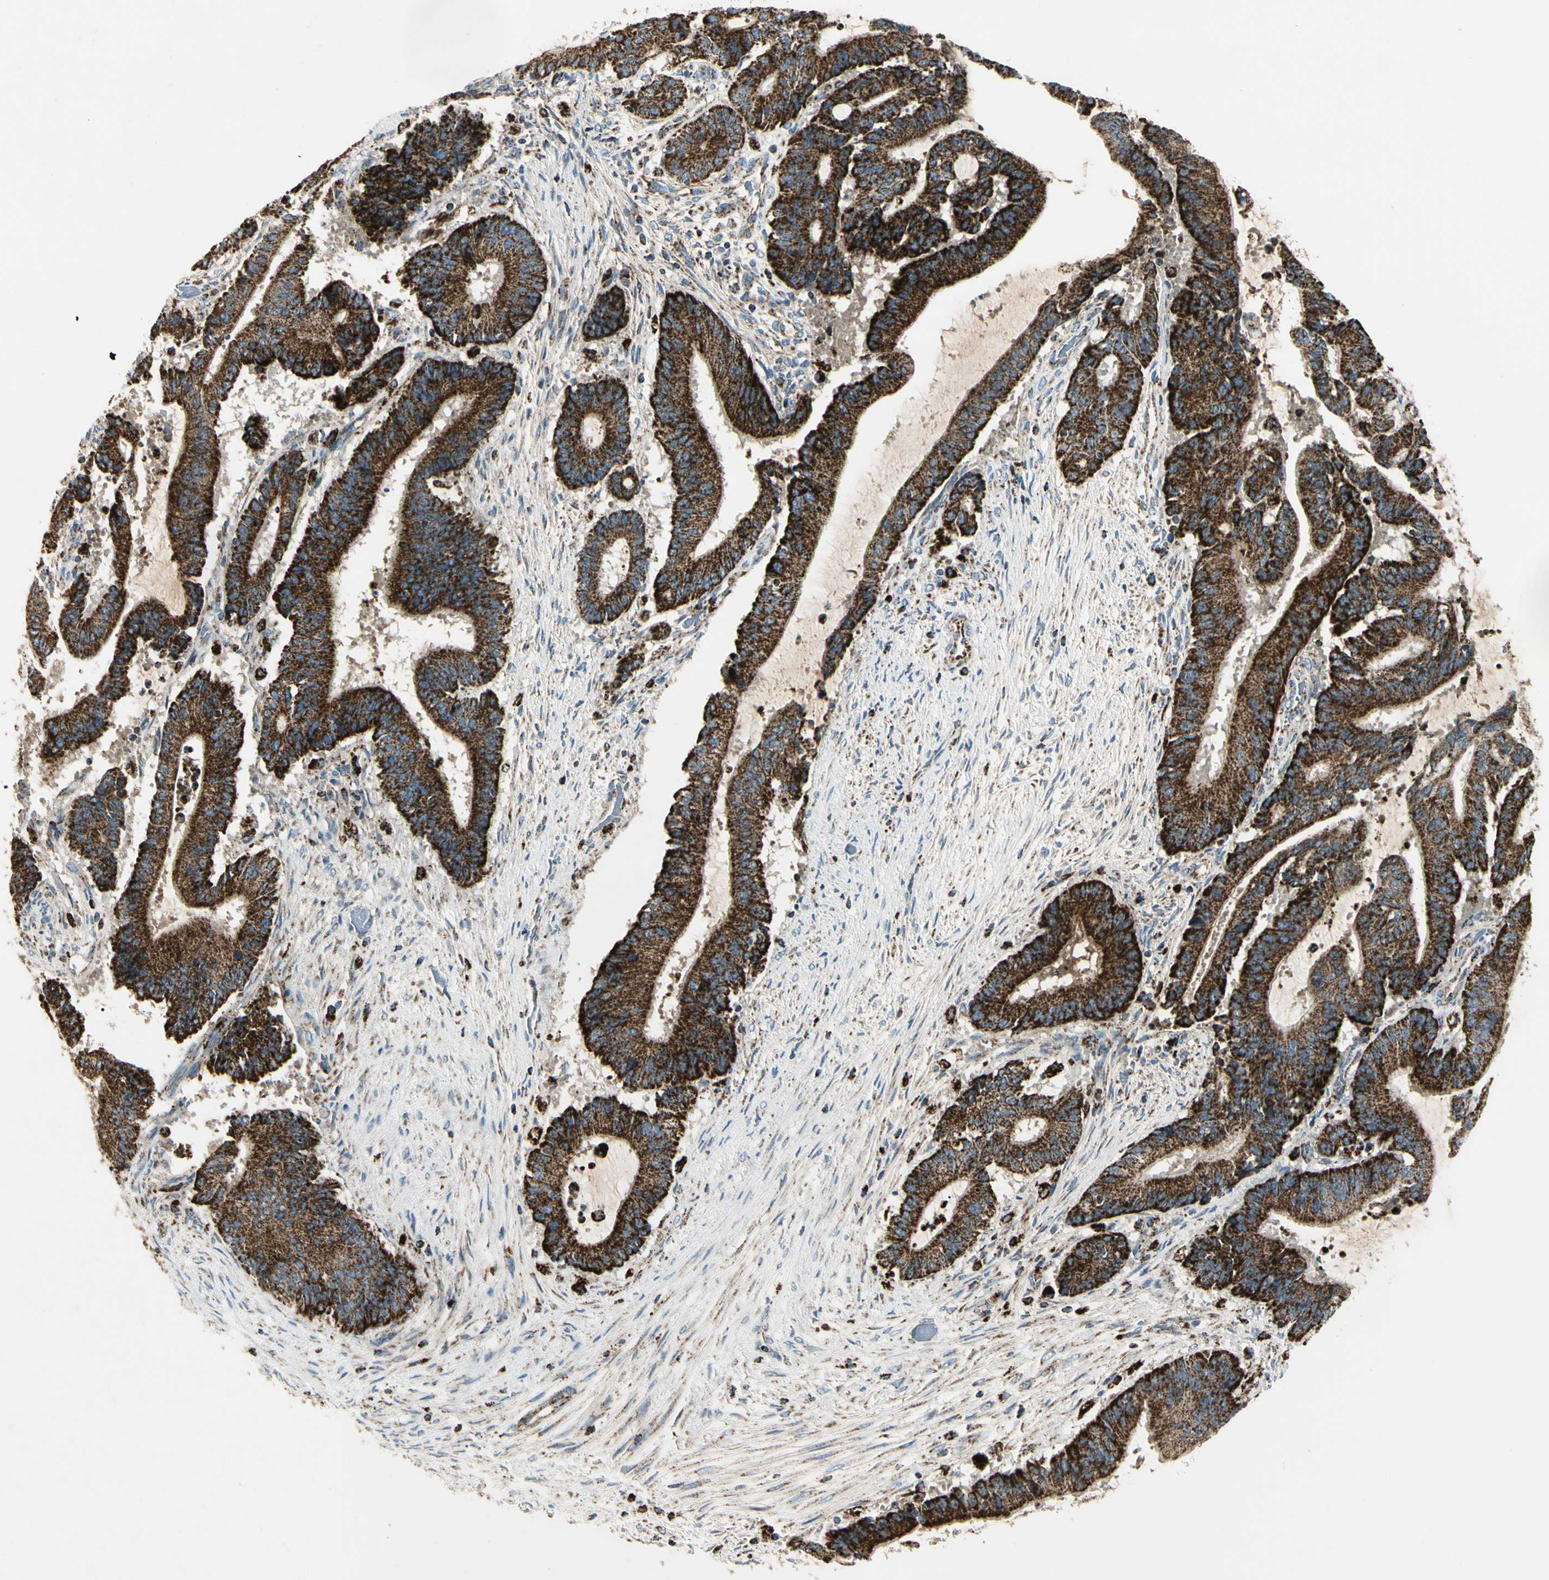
{"staining": {"intensity": "strong", "quantity": ">75%", "location": "cytoplasmic/membranous"}, "tissue": "liver cancer", "cell_type": "Tumor cells", "image_type": "cancer", "snomed": [{"axis": "morphology", "description": "Cholangiocarcinoma"}, {"axis": "topography", "description": "Liver"}], "caption": "Strong cytoplasmic/membranous positivity is seen in approximately >75% of tumor cells in liver cancer (cholangiocarcinoma). The protein is stained brown, and the nuclei are stained in blue (DAB (3,3'-diaminobenzidine) IHC with brightfield microscopy, high magnification).", "gene": "ME2", "patient": {"sex": "female", "age": 73}}